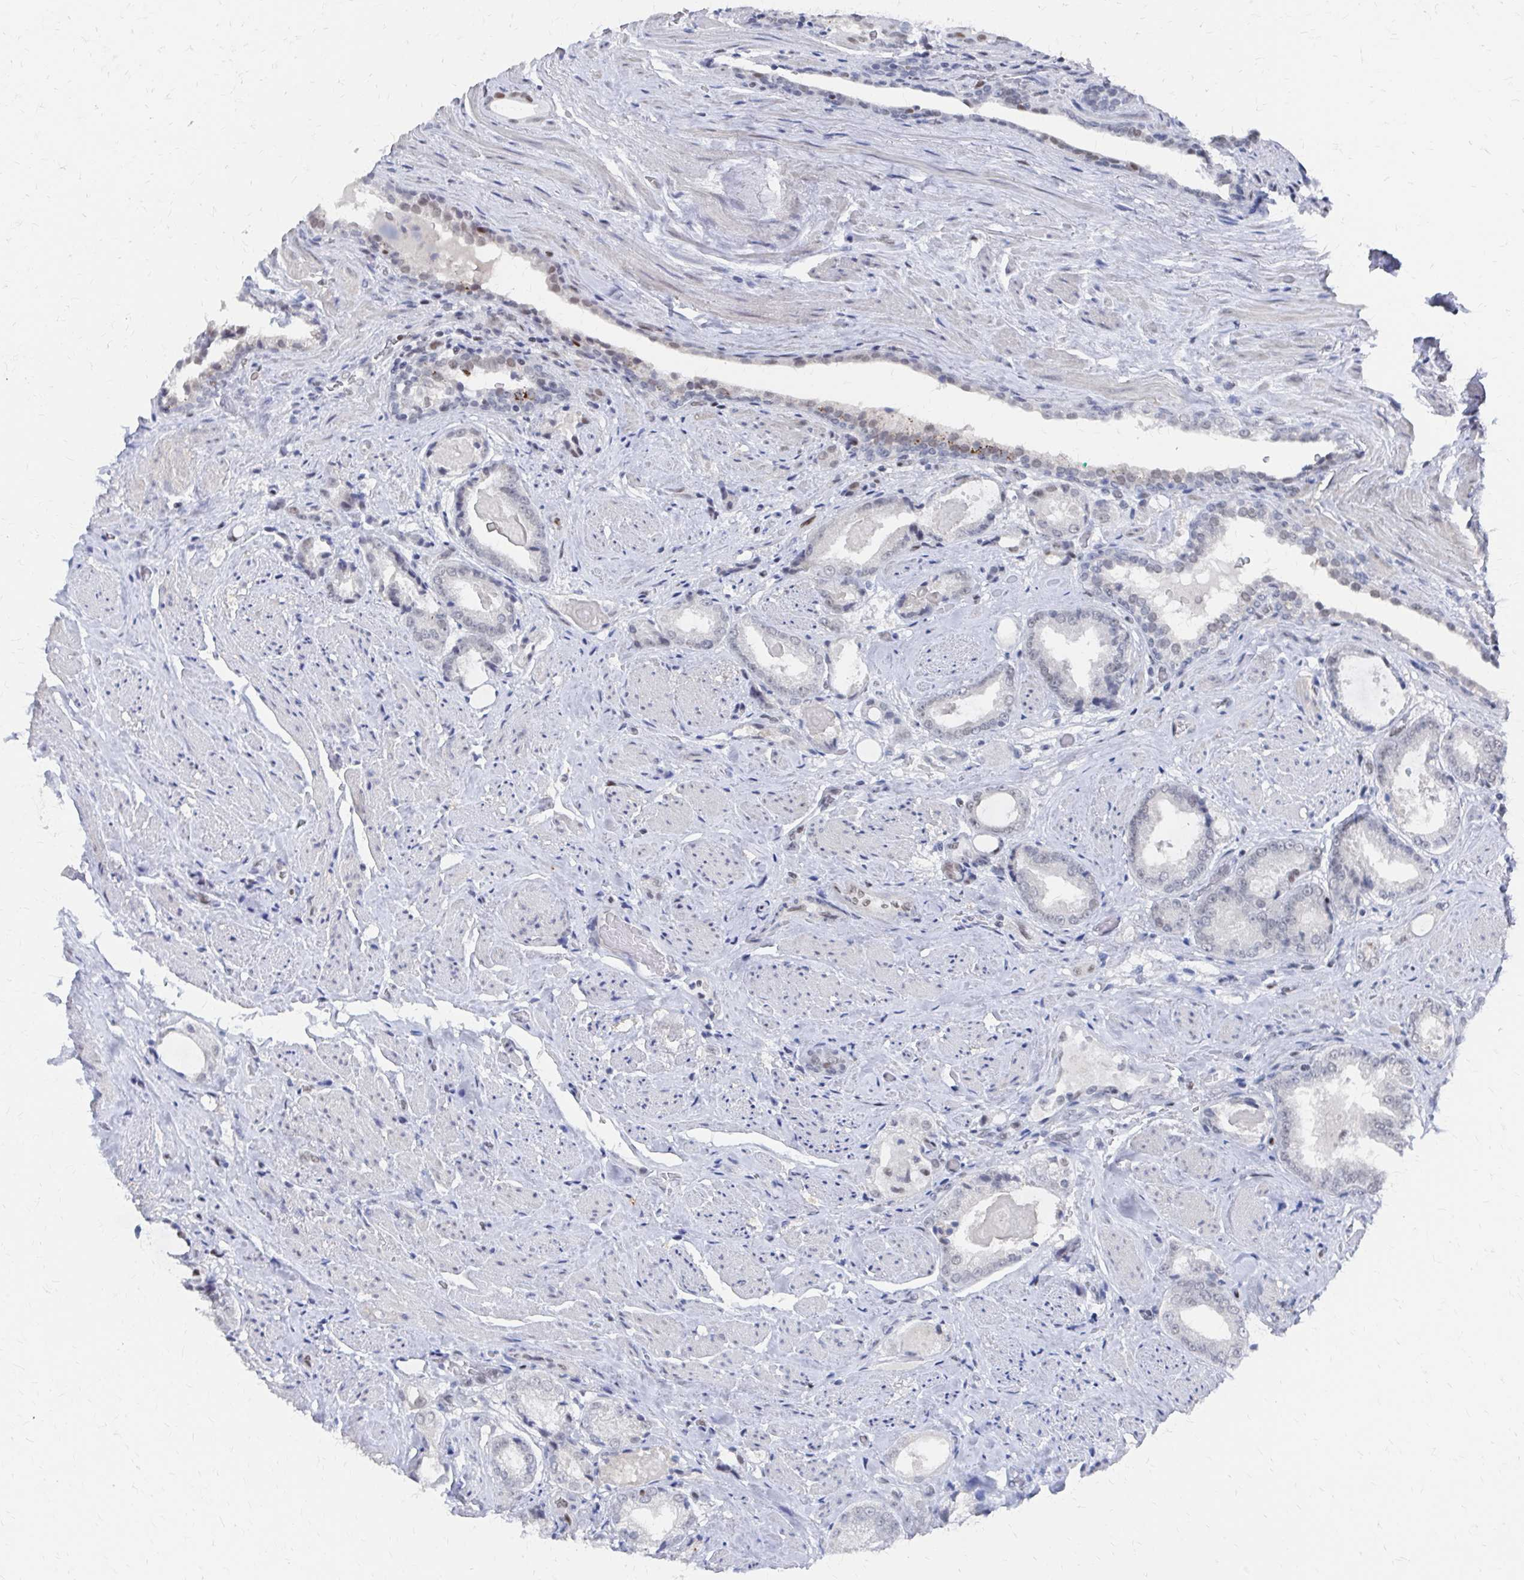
{"staining": {"intensity": "negative", "quantity": "none", "location": "none"}, "tissue": "prostate cancer", "cell_type": "Tumor cells", "image_type": "cancer", "snomed": [{"axis": "morphology", "description": "Adenocarcinoma, High grade"}, {"axis": "topography", "description": "Prostate"}], "caption": "High magnification brightfield microscopy of high-grade adenocarcinoma (prostate) stained with DAB (brown) and counterstained with hematoxylin (blue): tumor cells show no significant expression.", "gene": "CDIN1", "patient": {"sex": "male", "age": 65}}